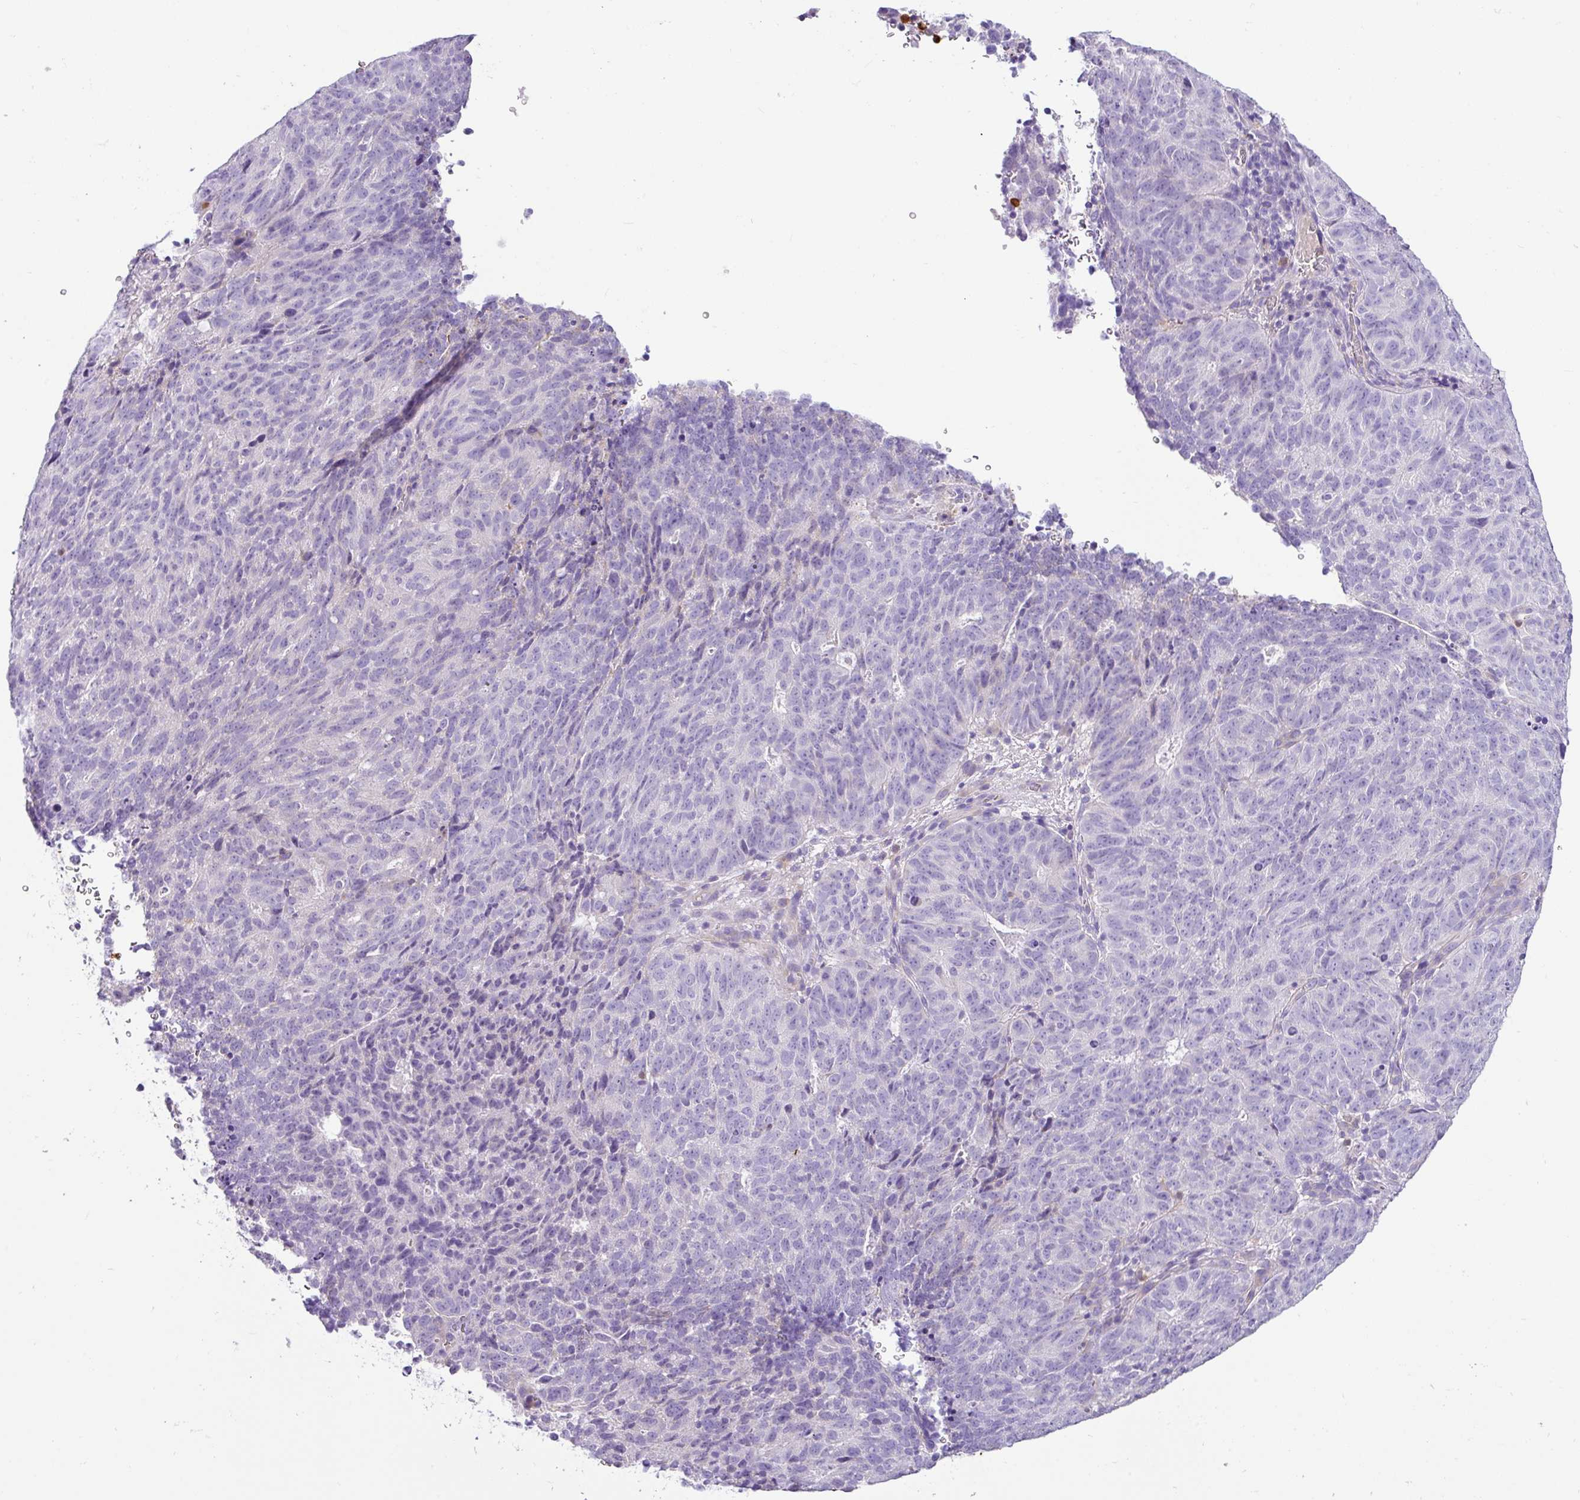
{"staining": {"intensity": "negative", "quantity": "none", "location": "none"}, "tissue": "cervical cancer", "cell_type": "Tumor cells", "image_type": "cancer", "snomed": [{"axis": "morphology", "description": "Adenocarcinoma, NOS"}, {"axis": "topography", "description": "Cervix"}], "caption": "IHC histopathology image of neoplastic tissue: cervical adenocarcinoma stained with DAB (3,3'-diaminobenzidine) exhibits no significant protein positivity in tumor cells. The staining was performed using DAB to visualize the protein expression in brown, while the nuclei were stained in blue with hematoxylin (Magnification: 20x).", "gene": "SH2D3C", "patient": {"sex": "female", "age": 38}}